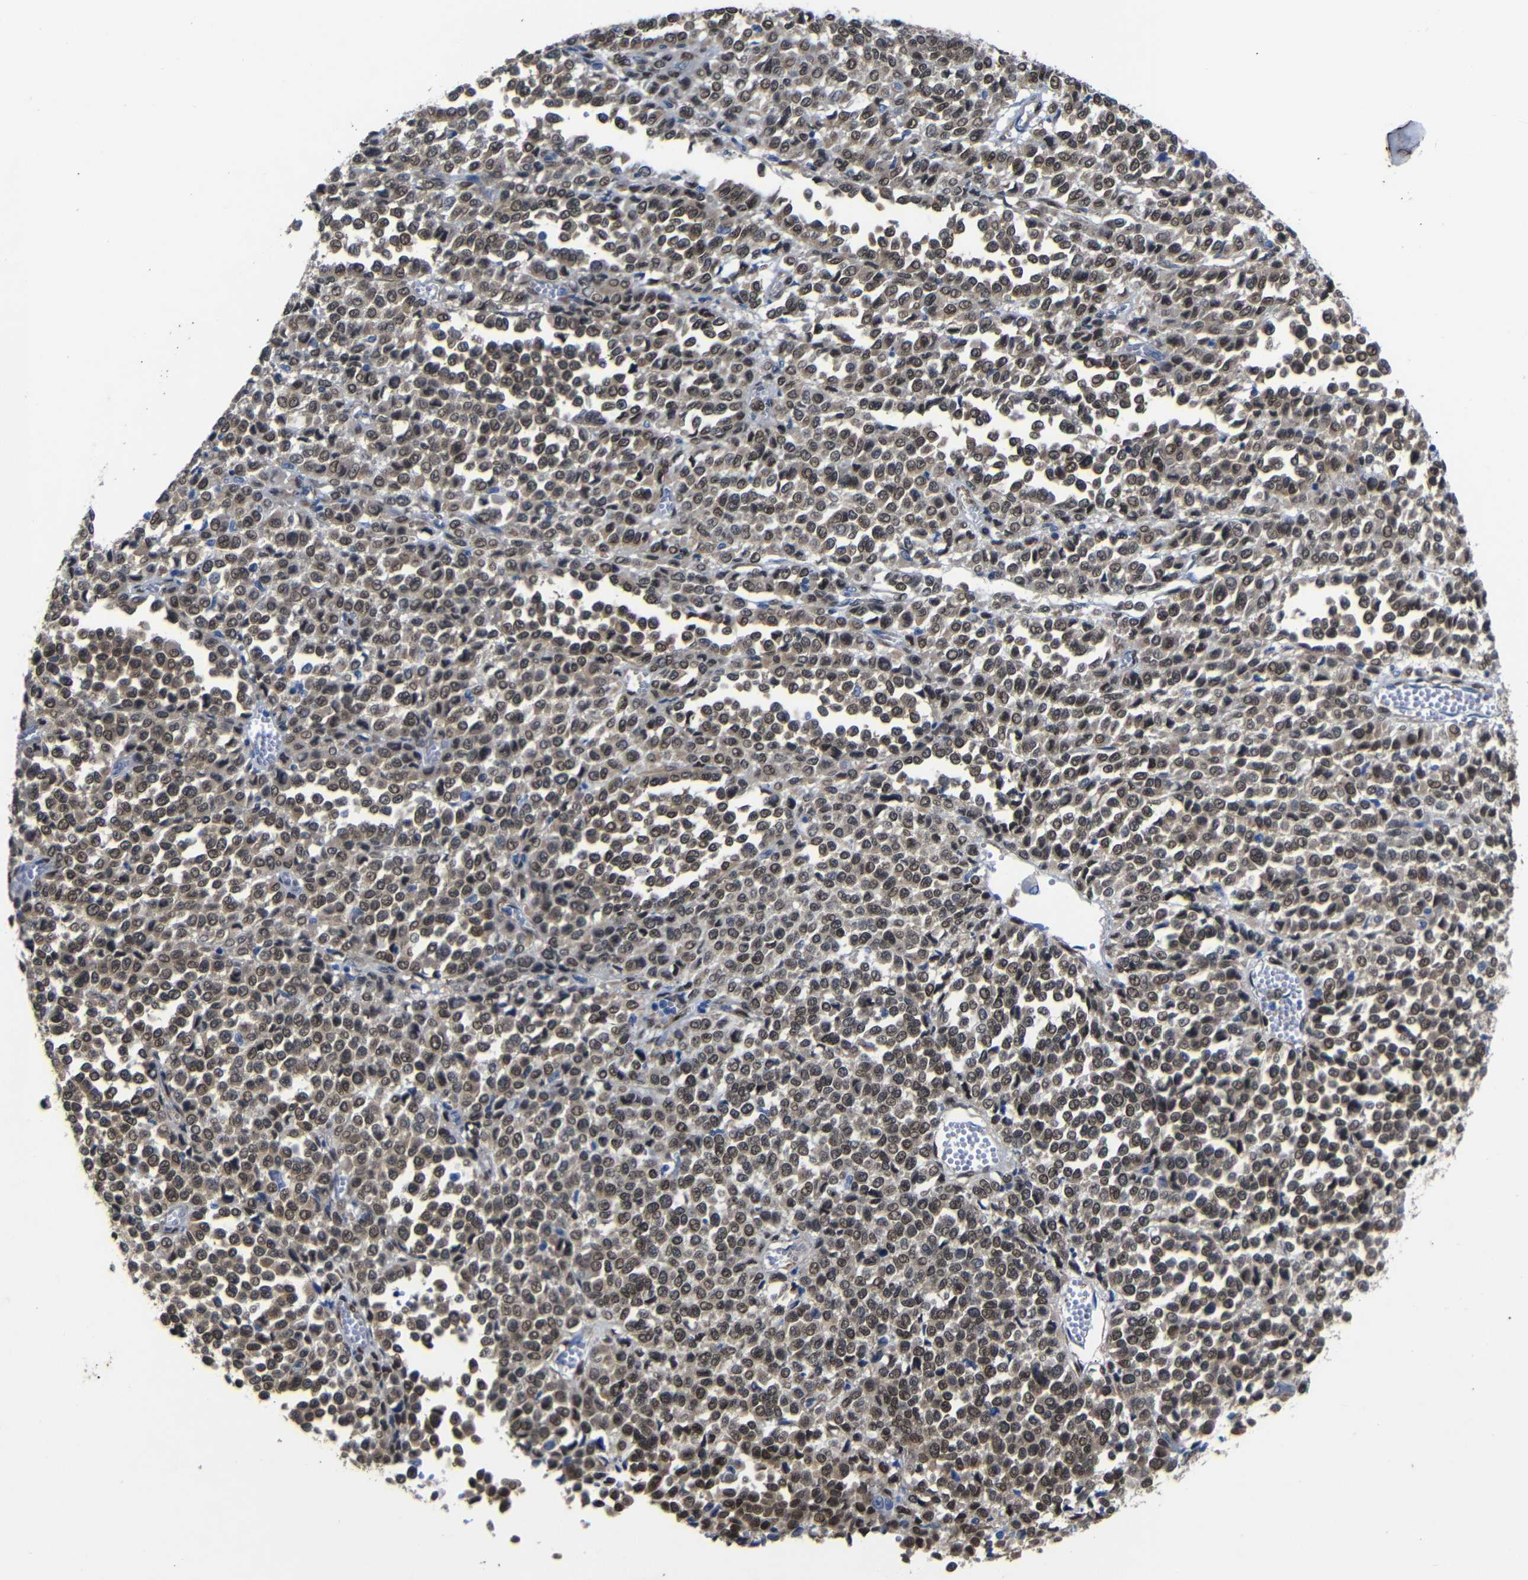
{"staining": {"intensity": "weak", "quantity": ">75%", "location": "cytoplasmic/membranous,nuclear"}, "tissue": "melanoma", "cell_type": "Tumor cells", "image_type": "cancer", "snomed": [{"axis": "morphology", "description": "Malignant melanoma, Metastatic site"}, {"axis": "topography", "description": "Pancreas"}], "caption": "Immunohistochemical staining of human malignant melanoma (metastatic site) demonstrates low levels of weak cytoplasmic/membranous and nuclear protein staining in approximately >75% of tumor cells. The staining is performed using DAB (3,3'-diaminobenzidine) brown chromogen to label protein expression. The nuclei are counter-stained blue using hematoxylin.", "gene": "YAP1", "patient": {"sex": "female", "age": 30}}